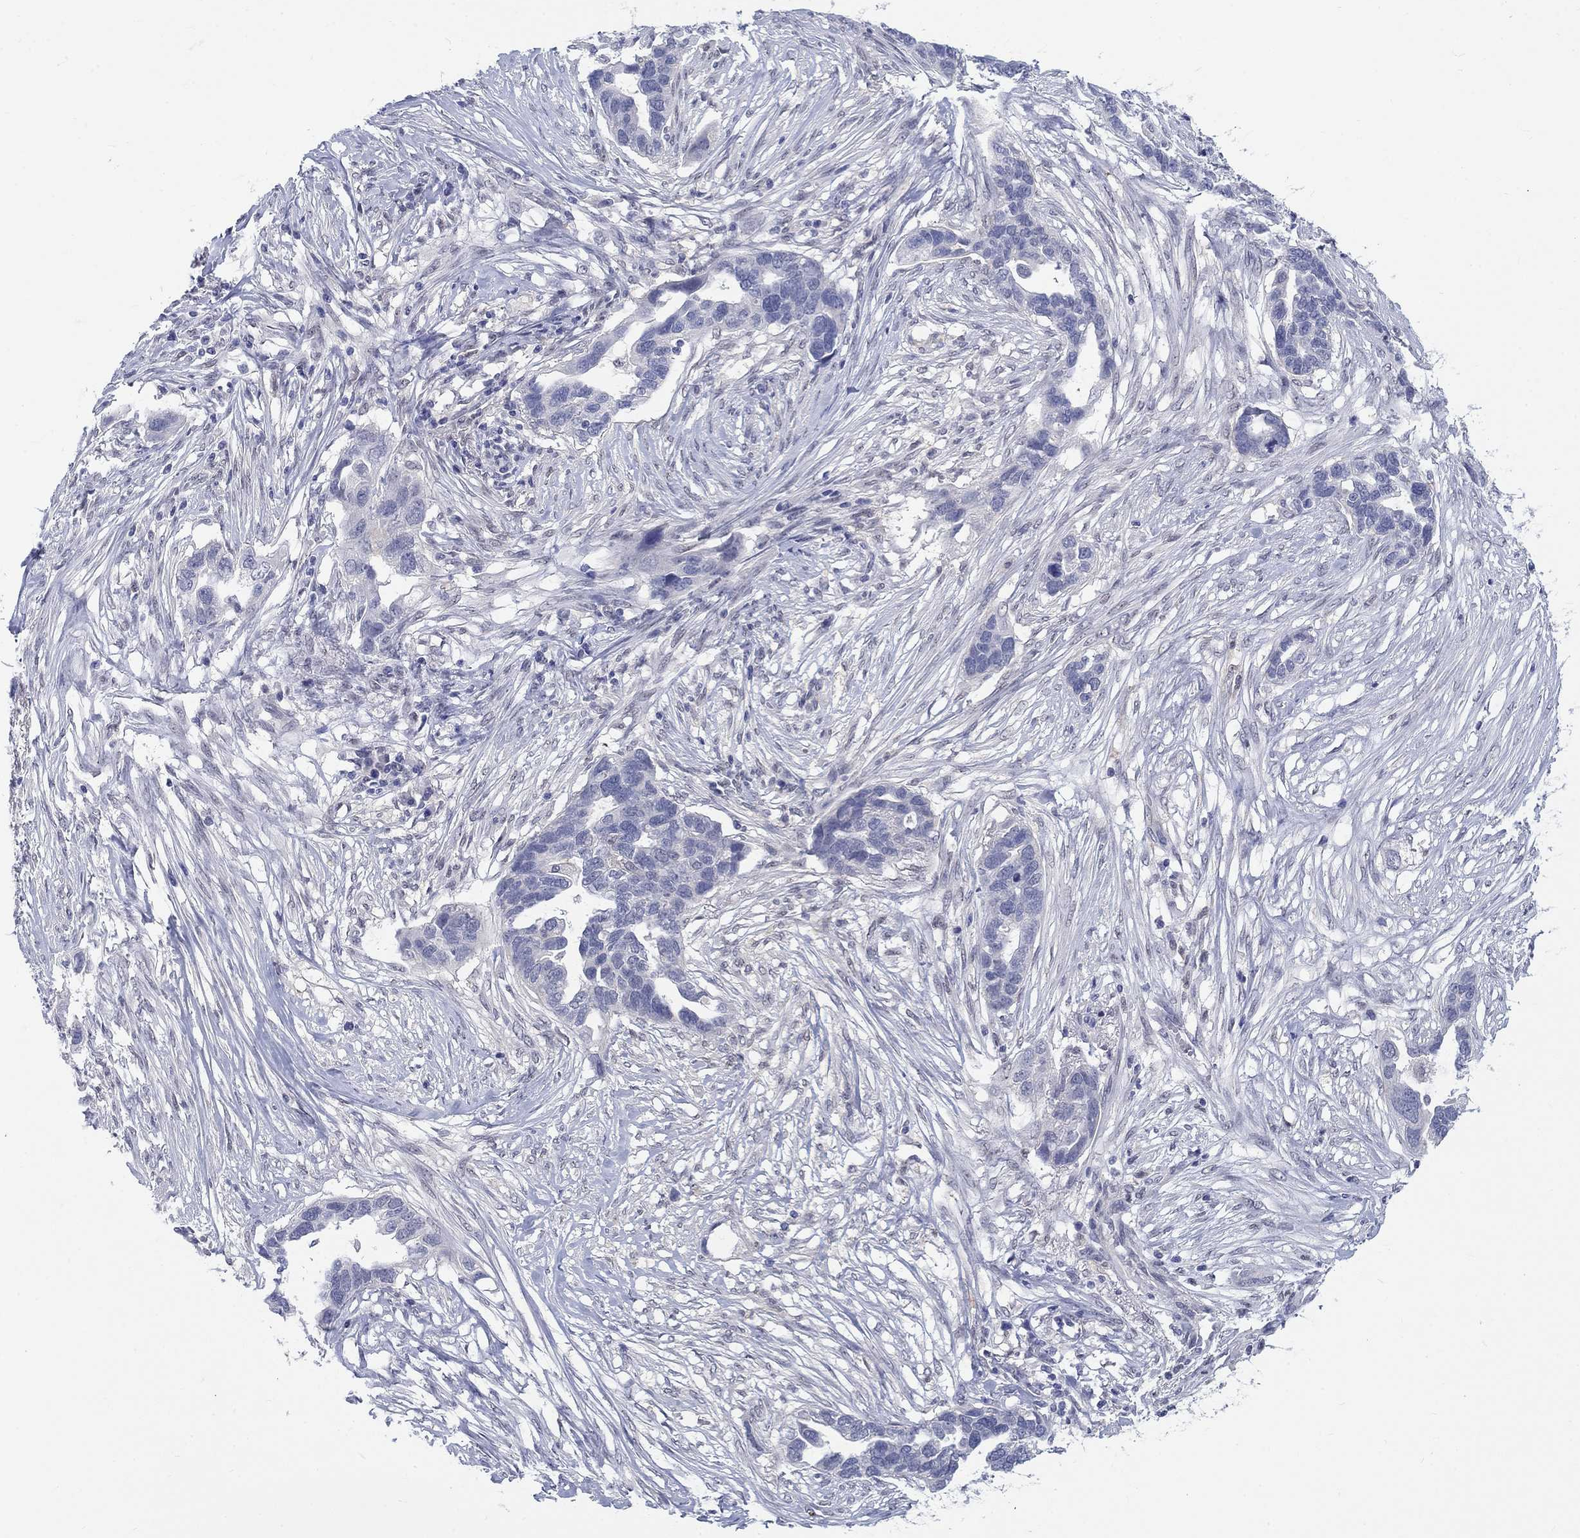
{"staining": {"intensity": "negative", "quantity": "none", "location": "none"}, "tissue": "ovarian cancer", "cell_type": "Tumor cells", "image_type": "cancer", "snomed": [{"axis": "morphology", "description": "Cystadenocarcinoma, serous, NOS"}, {"axis": "topography", "description": "Ovary"}], "caption": "Micrograph shows no protein staining in tumor cells of ovarian serous cystadenocarcinoma tissue.", "gene": "EGFLAM", "patient": {"sex": "female", "age": 54}}